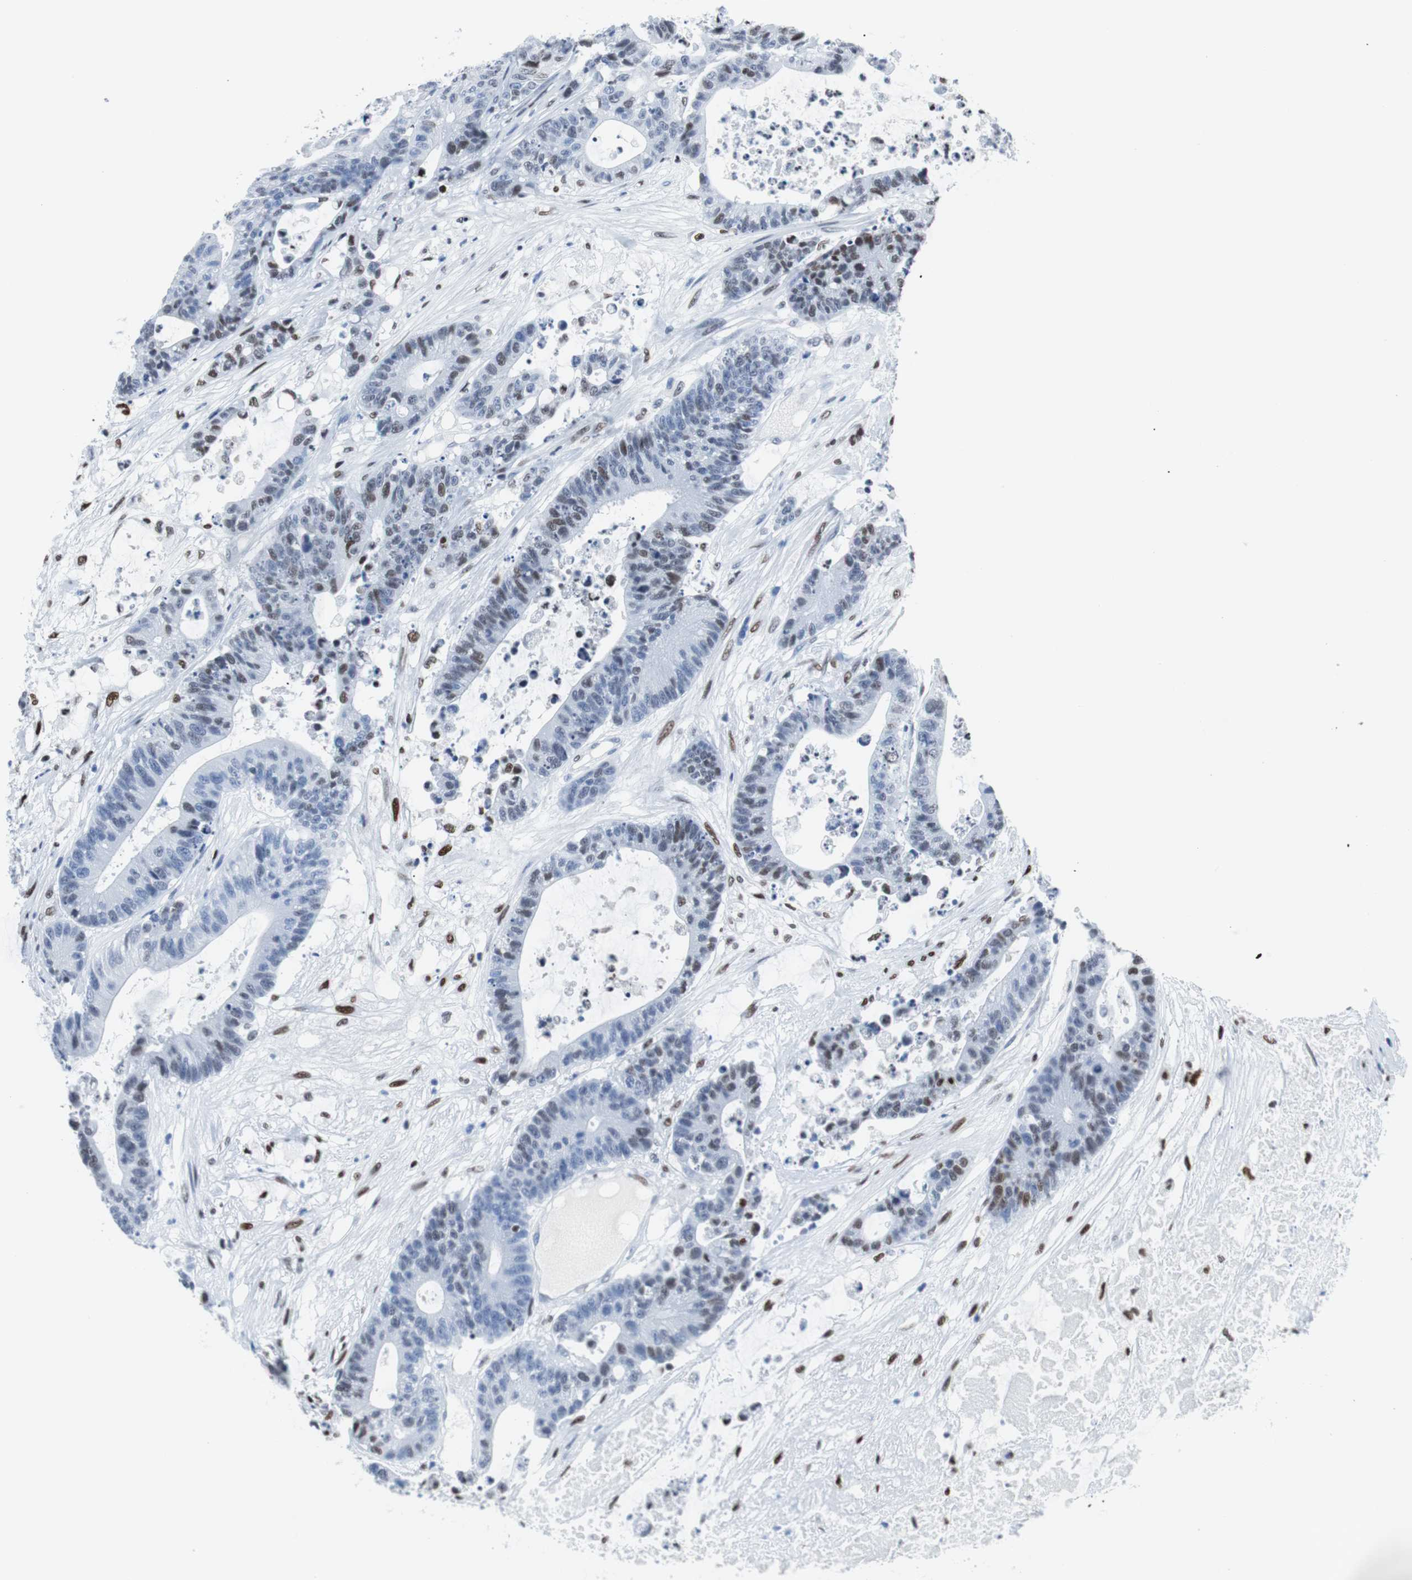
{"staining": {"intensity": "weak", "quantity": "25%-75%", "location": "nuclear"}, "tissue": "colorectal cancer", "cell_type": "Tumor cells", "image_type": "cancer", "snomed": [{"axis": "morphology", "description": "Adenocarcinoma, NOS"}, {"axis": "topography", "description": "Colon"}], "caption": "Colorectal cancer tissue reveals weak nuclear expression in about 25%-75% of tumor cells, visualized by immunohistochemistry. Immunohistochemistry (ihc) stains the protein of interest in brown and the nuclei are stained blue.", "gene": "JUN", "patient": {"sex": "female", "age": 84}}